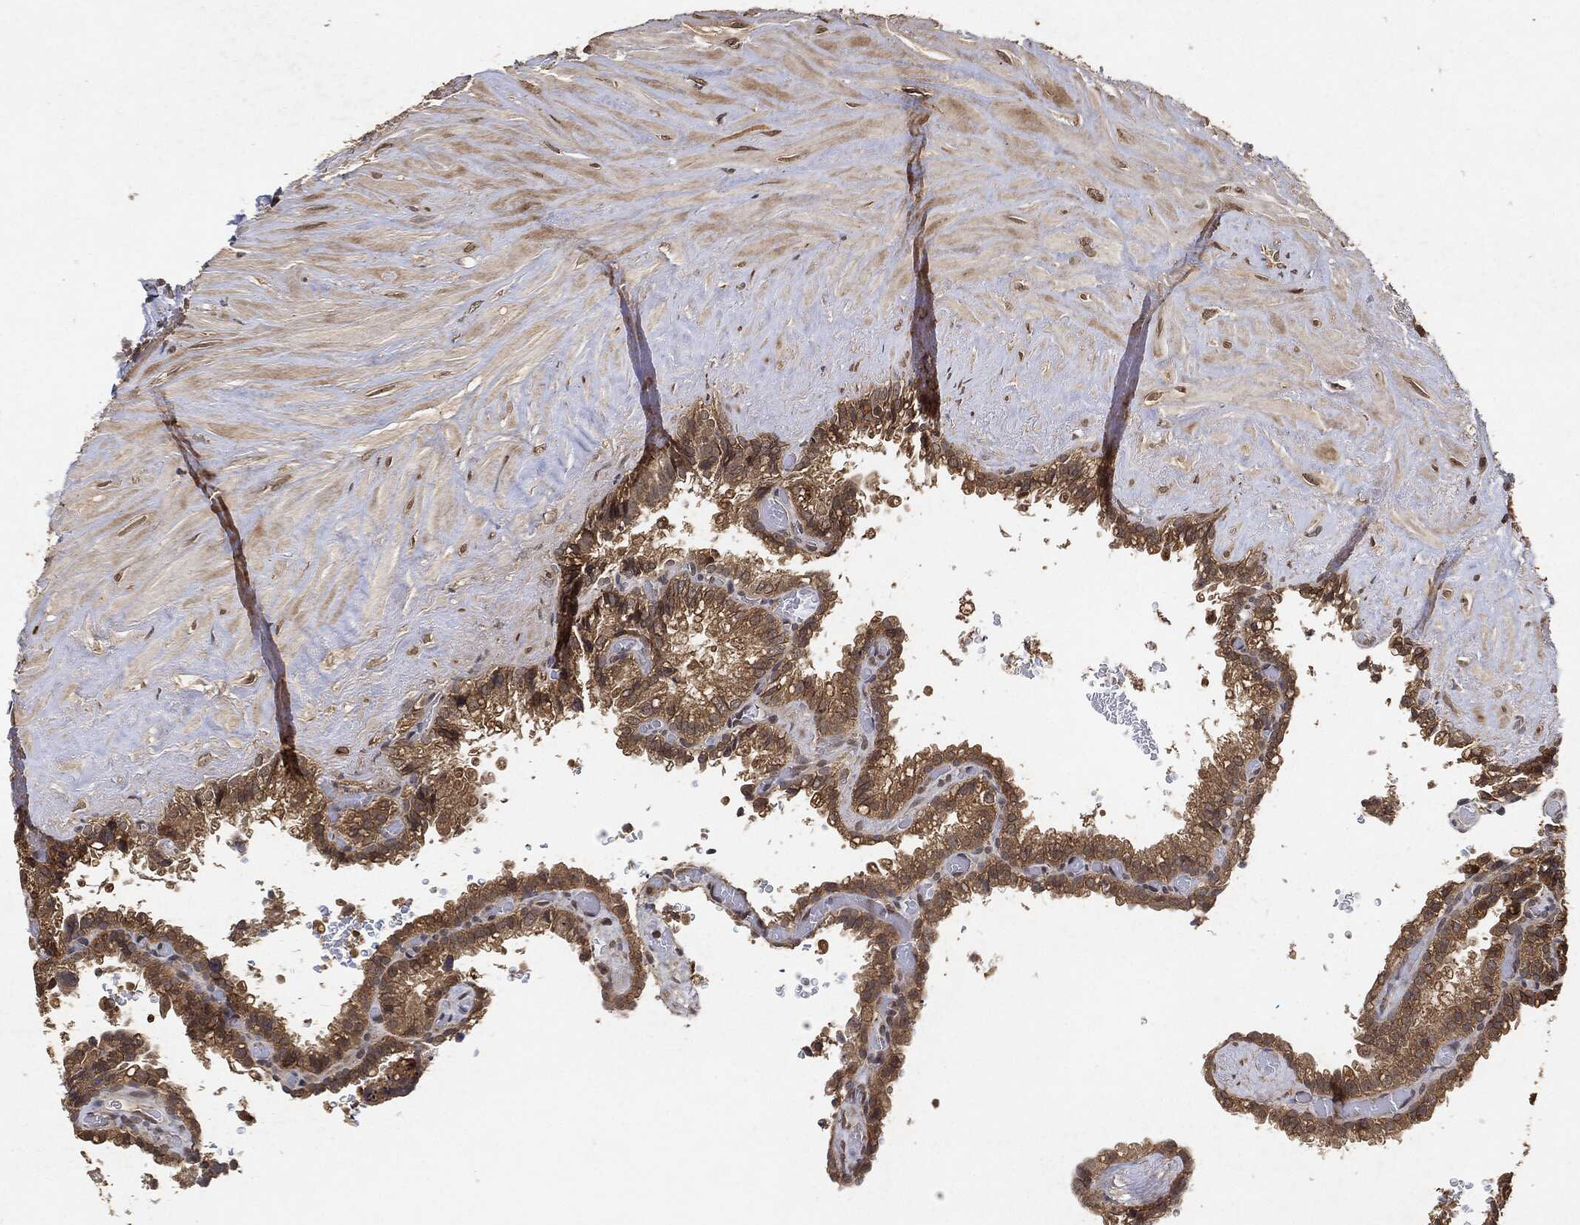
{"staining": {"intensity": "moderate", "quantity": ">75%", "location": "cytoplasmic/membranous"}, "tissue": "seminal vesicle", "cell_type": "Glandular cells", "image_type": "normal", "snomed": [{"axis": "morphology", "description": "Normal tissue, NOS"}, {"axis": "topography", "description": "Seminal veicle"}], "caption": "Protein staining of normal seminal vesicle exhibits moderate cytoplasmic/membranous positivity in about >75% of glandular cells.", "gene": "ZNF226", "patient": {"sex": "male", "age": 67}}